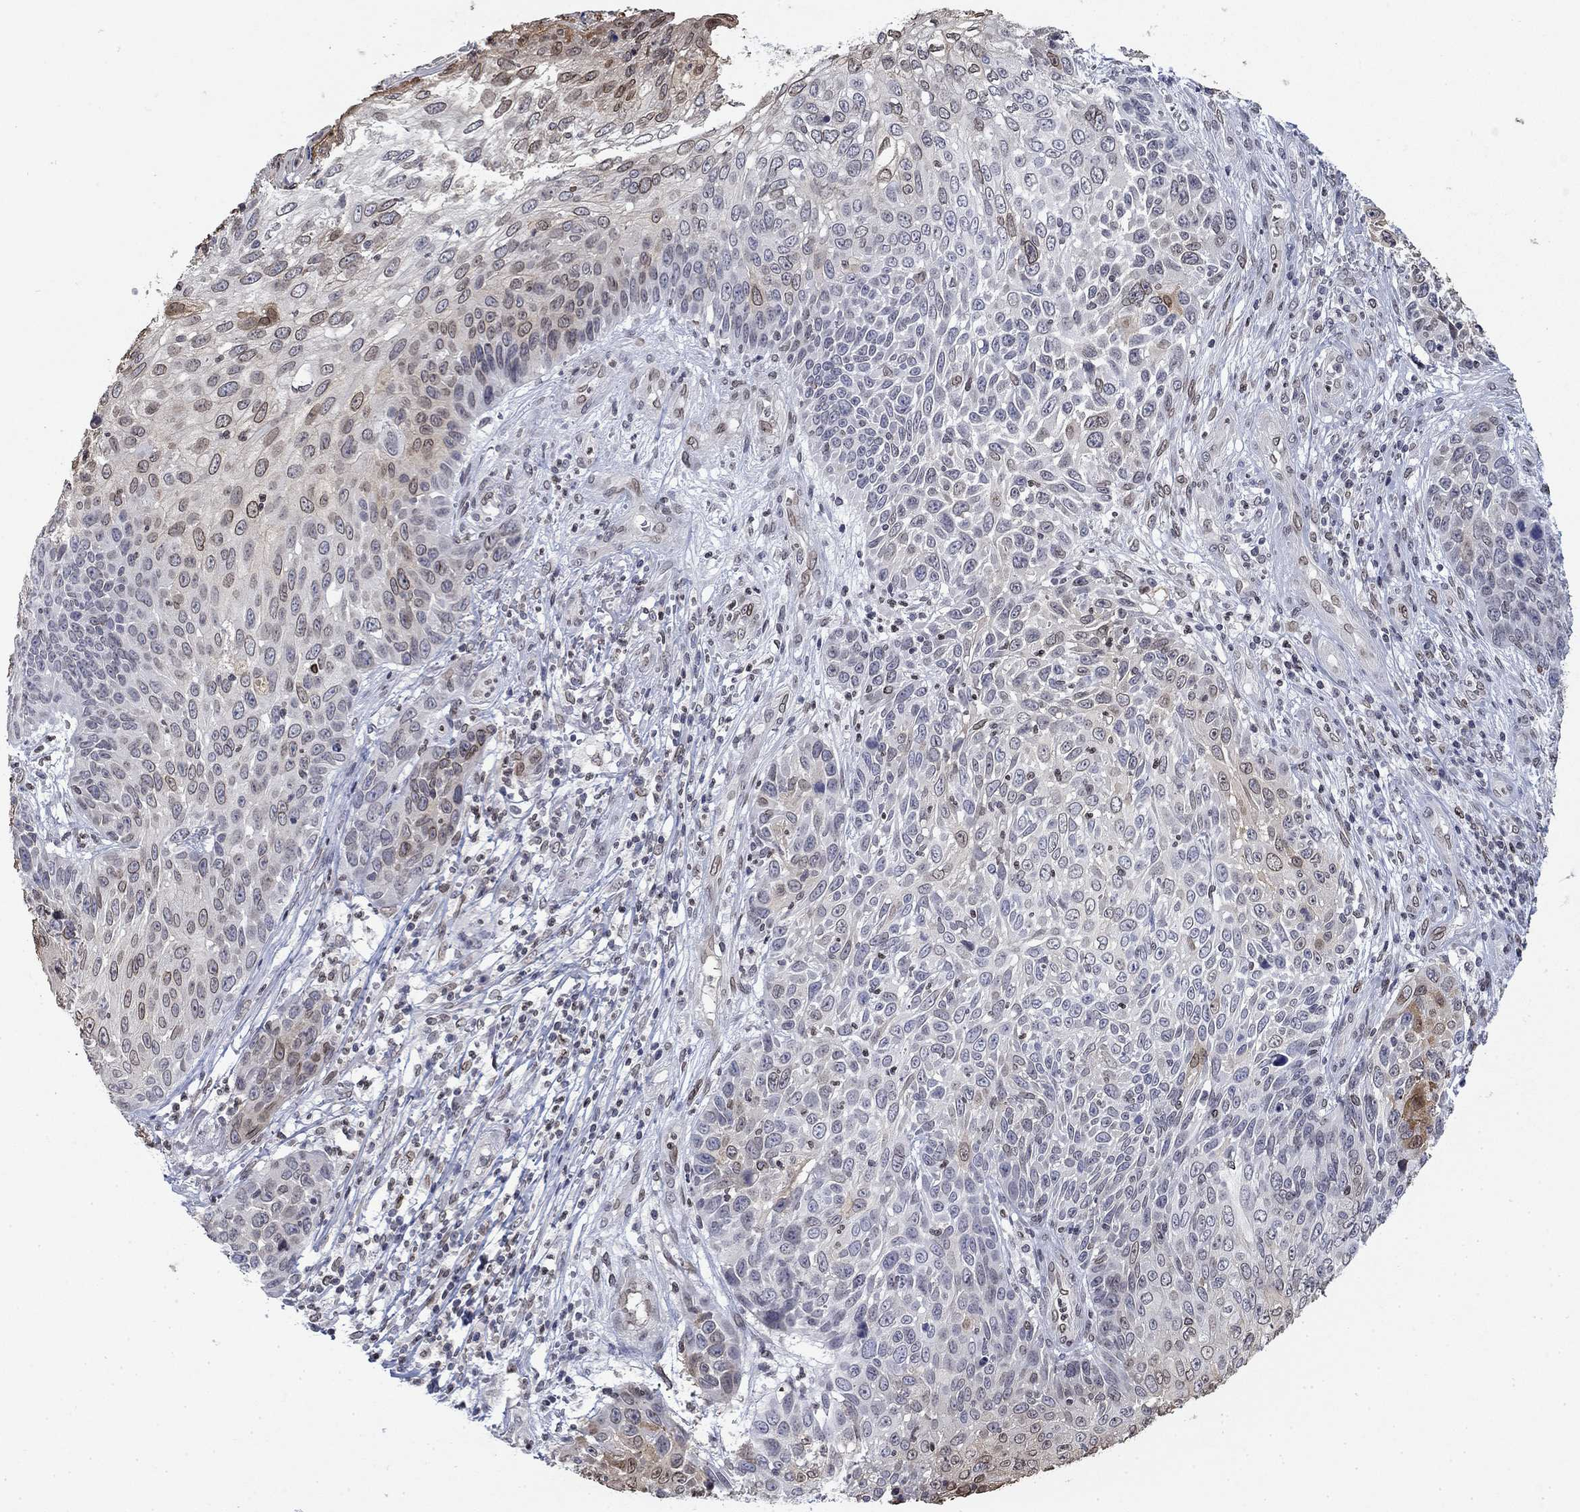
{"staining": {"intensity": "strong", "quantity": "<25%", "location": "cytoplasmic/membranous,nuclear"}, "tissue": "skin cancer", "cell_type": "Tumor cells", "image_type": "cancer", "snomed": [{"axis": "morphology", "description": "Squamous cell carcinoma, NOS"}, {"axis": "topography", "description": "Skin"}], "caption": "Immunohistochemical staining of squamous cell carcinoma (skin) displays medium levels of strong cytoplasmic/membranous and nuclear positivity in approximately <25% of tumor cells.", "gene": "TOR1AIP1", "patient": {"sex": "male", "age": 92}}